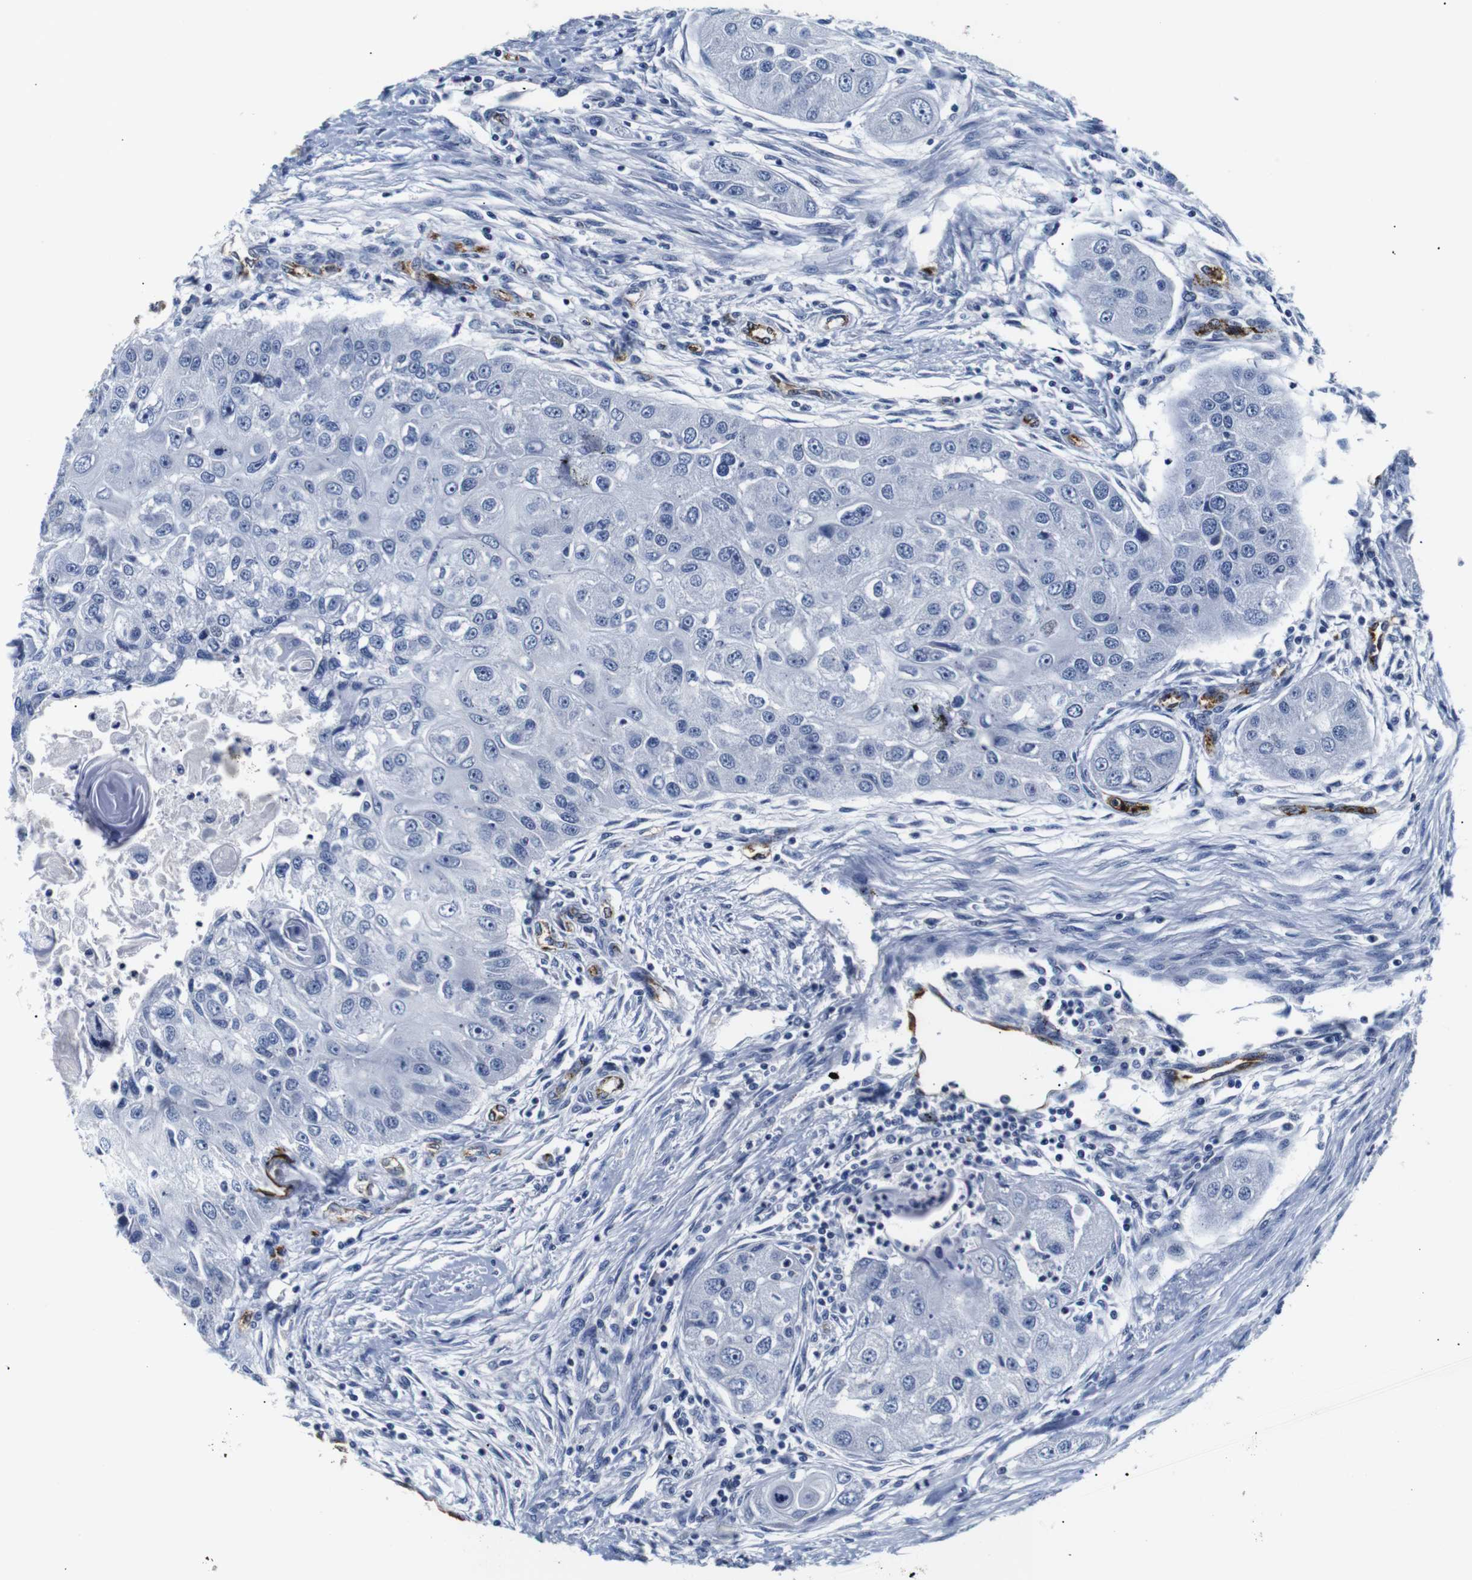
{"staining": {"intensity": "negative", "quantity": "none", "location": "none"}, "tissue": "head and neck cancer", "cell_type": "Tumor cells", "image_type": "cancer", "snomed": [{"axis": "morphology", "description": "Normal tissue, NOS"}, {"axis": "morphology", "description": "Squamous cell carcinoma, NOS"}, {"axis": "topography", "description": "Skeletal muscle"}, {"axis": "topography", "description": "Head-Neck"}], "caption": "High power microscopy photomicrograph of an immunohistochemistry micrograph of head and neck squamous cell carcinoma, revealing no significant expression in tumor cells.", "gene": "MUC4", "patient": {"sex": "male", "age": 51}}